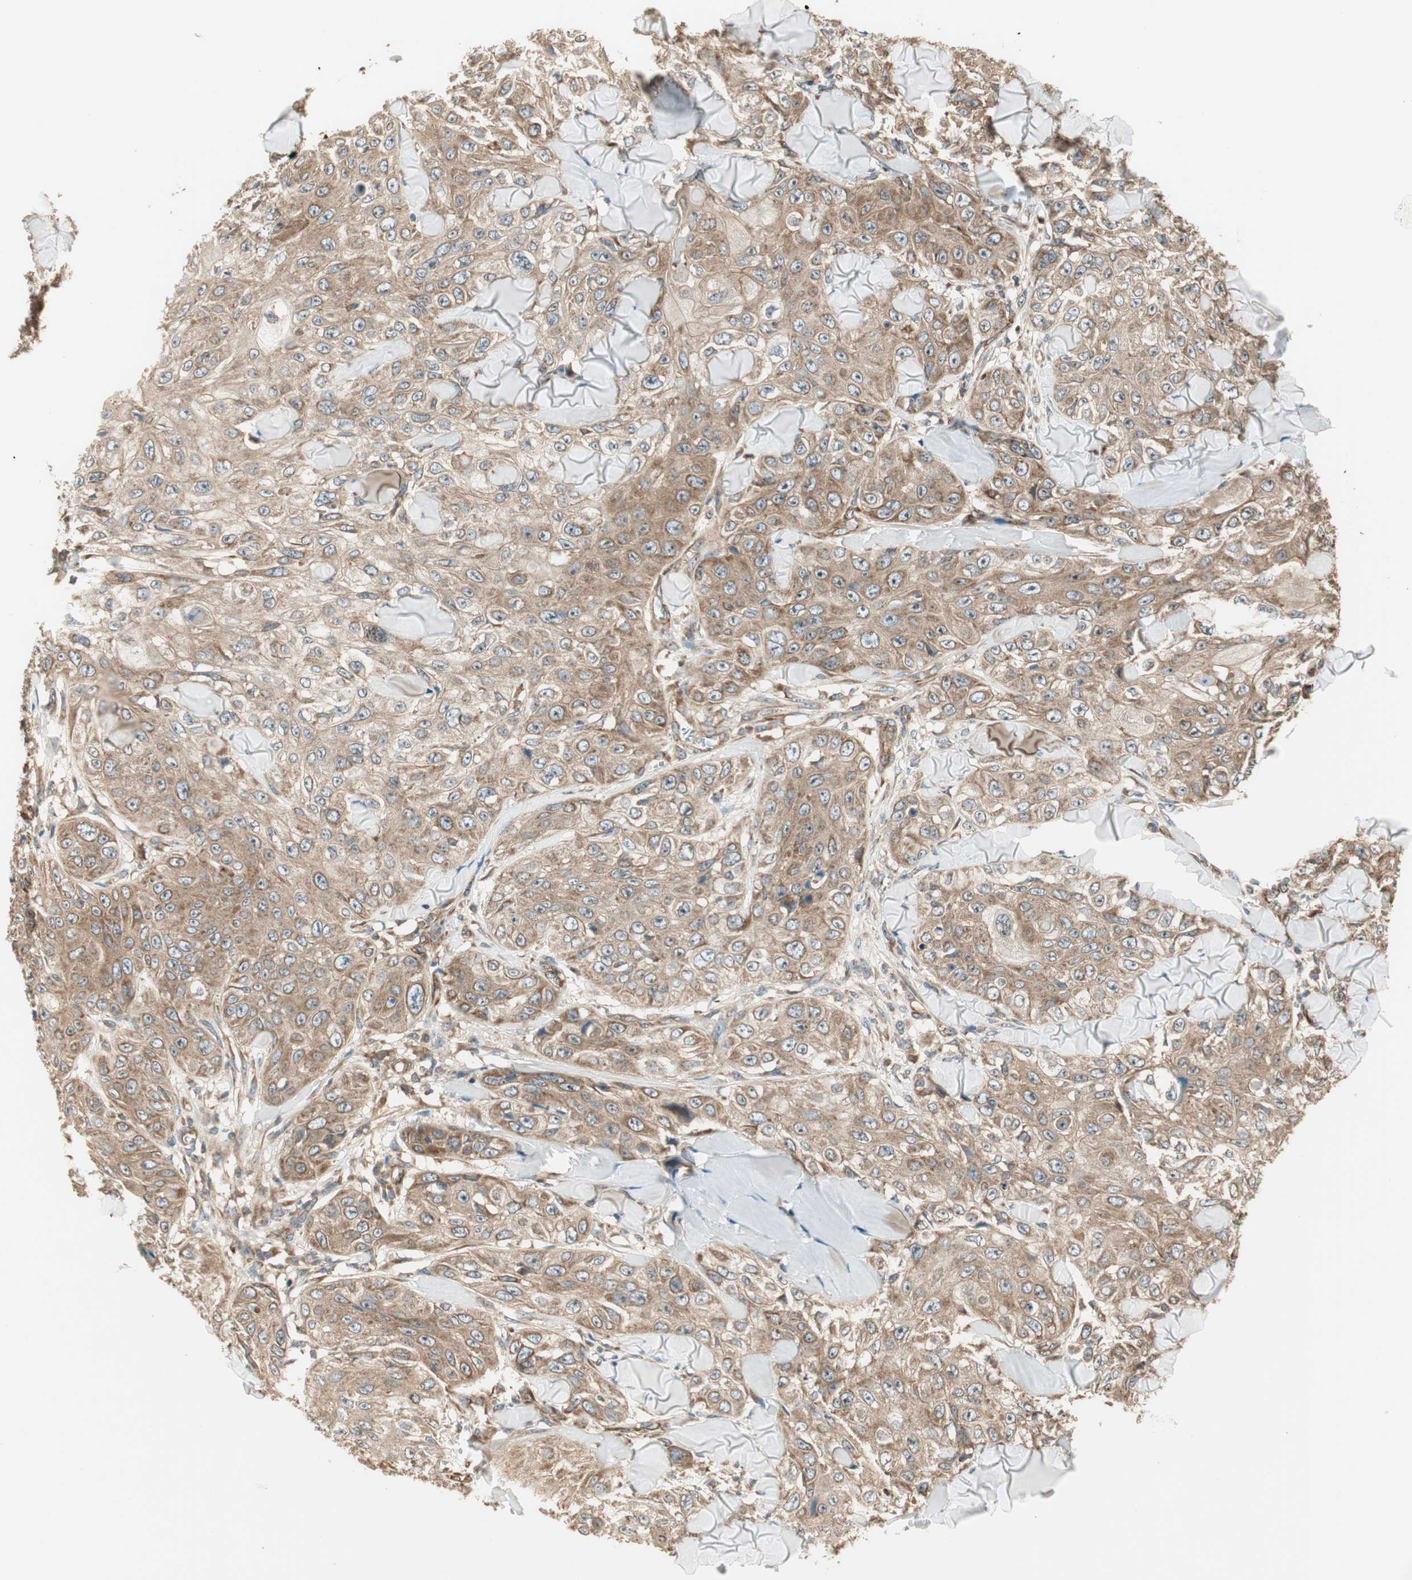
{"staining": {"intensity": "moderate", "quantity": ">75%", "location": "cytoplasmic/membranous"}, "tissue": "skin cancer", "cell_type": "Tumor cells", "image_type": "cancer", "snomed": [{"axis": "morphology", "description": "Squamous cell carcinoma, NOS"}, {"axis": "topography", "description": "Skin"}], "caption": "Tumor cells reveal moderate cytoplasmic/membranous expression in about >75% of cells in skin cancer. (IHC, brightfield microscopy, high magnification).", "gene": "CTTNBP2NL", "patient": {"sex": "male", "age": 86}}